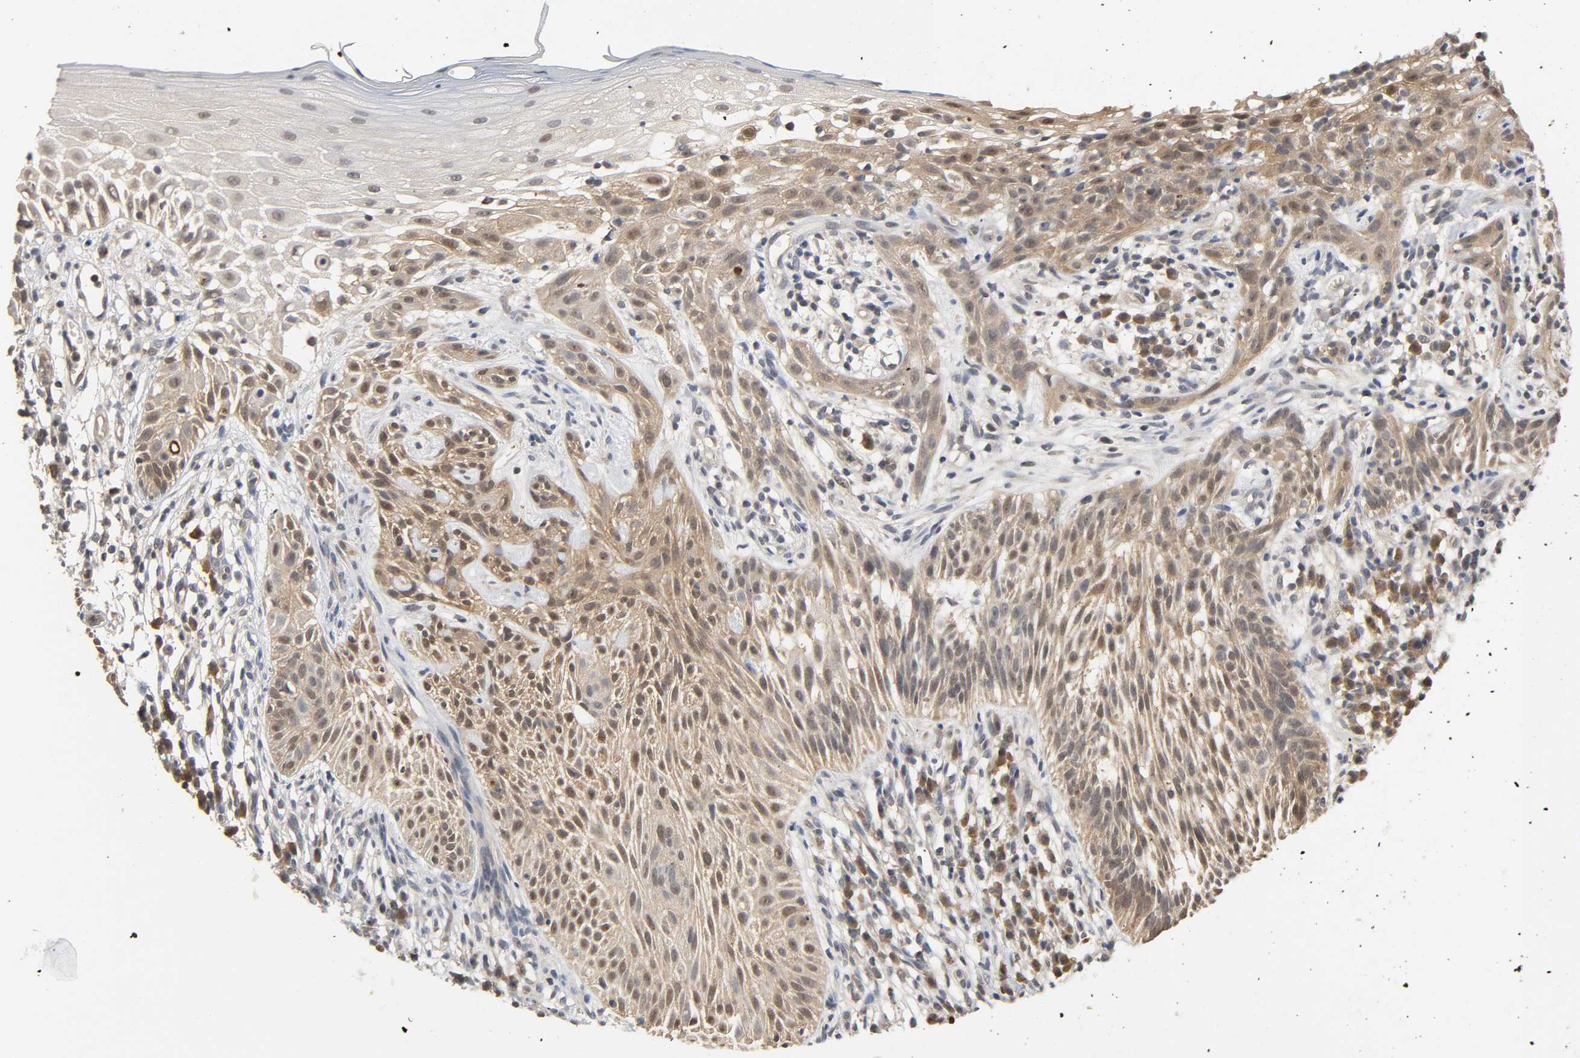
{"staining": {"intensity": "weak", "quantity": ">75%", "location": "cytoplasmic/membranous"}, "tissue": "skin cancer", "cell_type": "Tumor cells", "image_type": "cancer", "snomed": [{"axis": "morphology", "description": "Normal tissue, NOS"}, {"axis": "morphology", "description": "Basal cell carcinoma"}, {"axis": "topography", "description": "Skin"}], "caption": "A micrograph of skin basal cell carcinoma stained for a protein demonstrates weak cytoplasmic/membranous brown staining in tumor cells.", "gene": "MIF", "patient": {"sex": "female", "age": 69}}